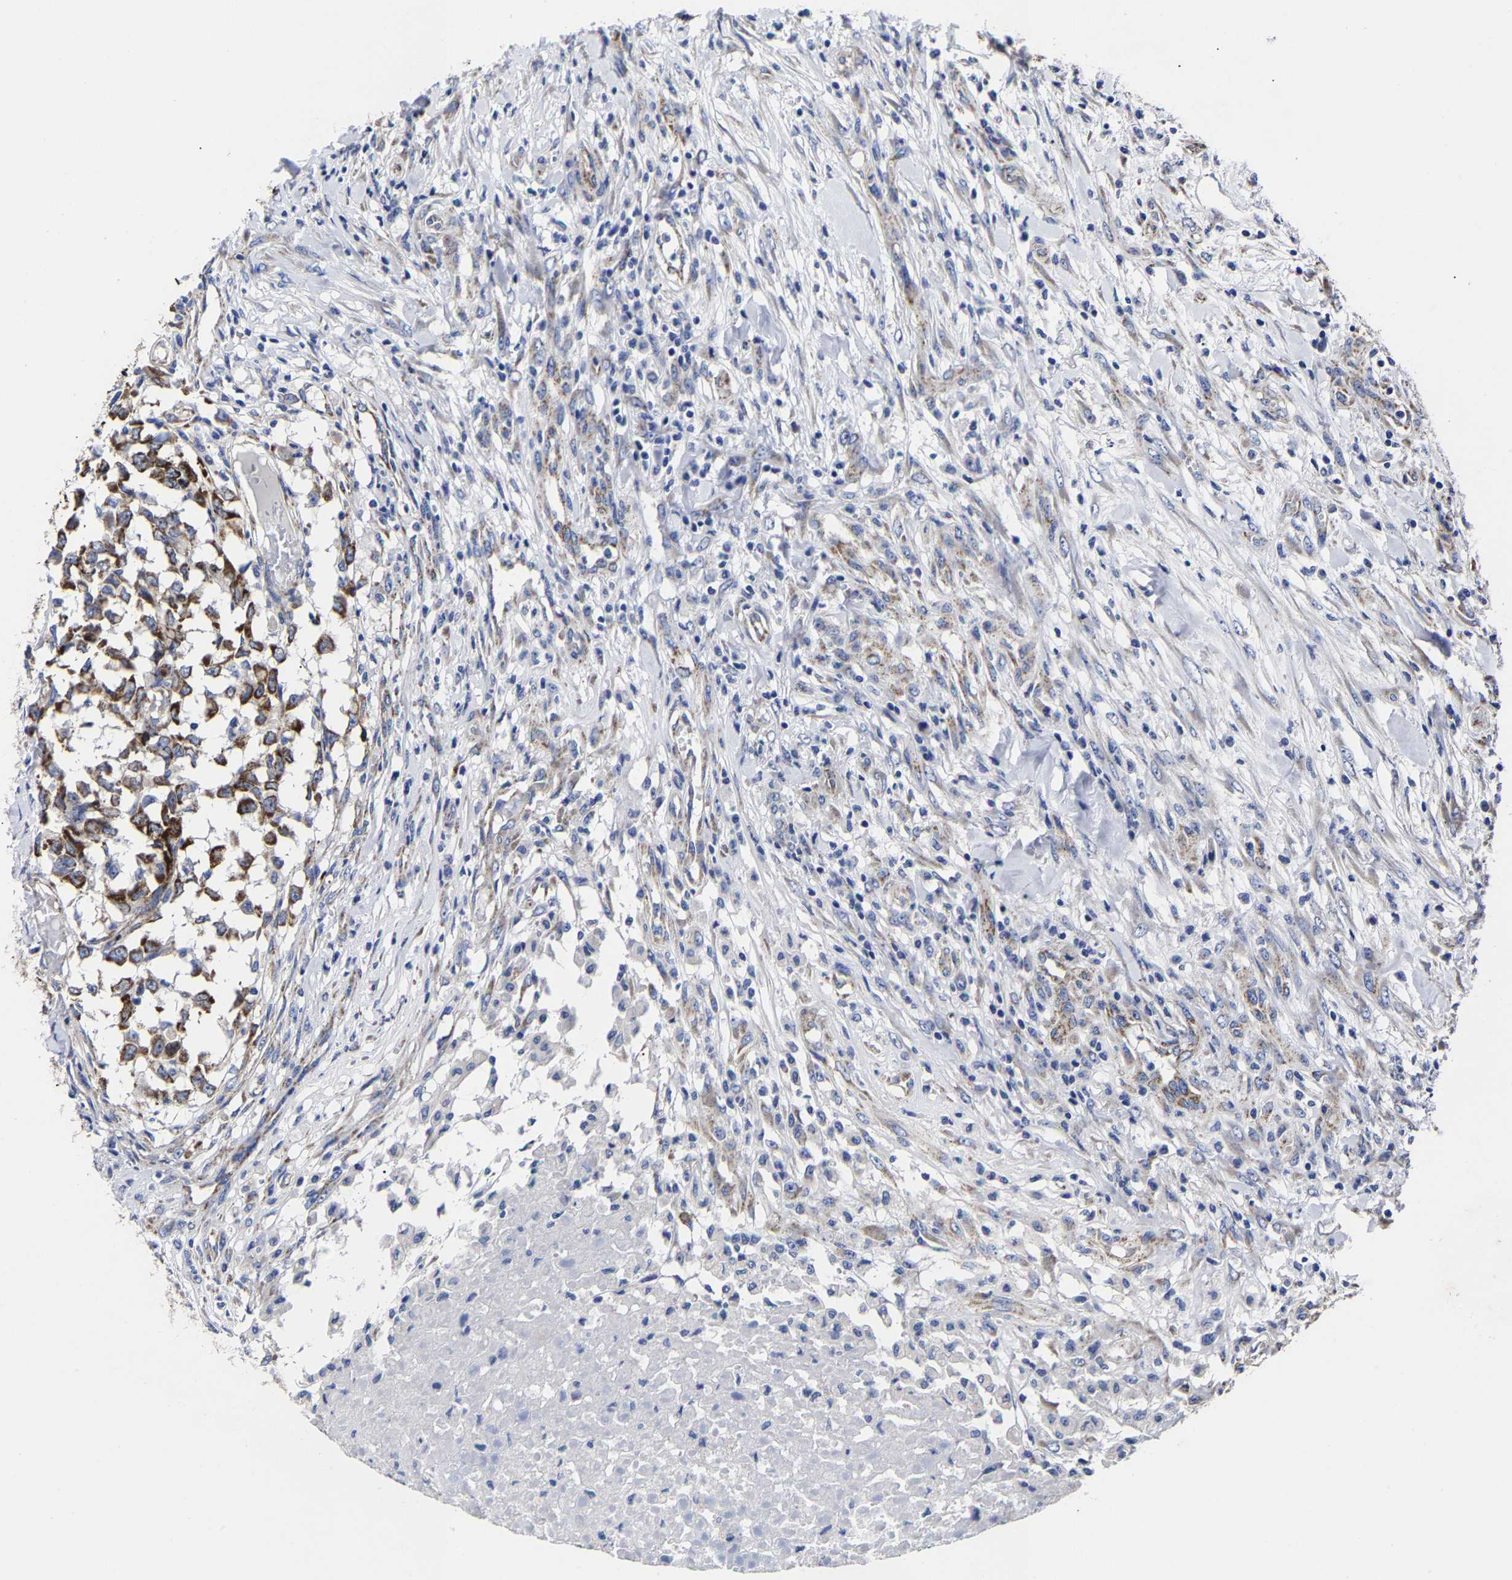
{"staining": {"intensity": "moderate", "quantity": ">75%", "location": "cytoplasmic/membranous"}, "tissue": "testis cancer", "cell_type": "Tumor cells", "image_type": "cancer", "snomed": [{"axis": "morphology", "description": "Seminoma, NOS"}, {"axis": "topography", "description": "Testis"}], "caption": "High-magnification brightfield microscopy of seminoma (testis) stained with DAB (brown) and counterstained with hematoxylin (blue). tumor cells exhibit moderate cytoplasmic/membranous positivity is present in approximately>75% of cells.", "gene": "AASS", "patient": {"sex": "male", "age": 59}}